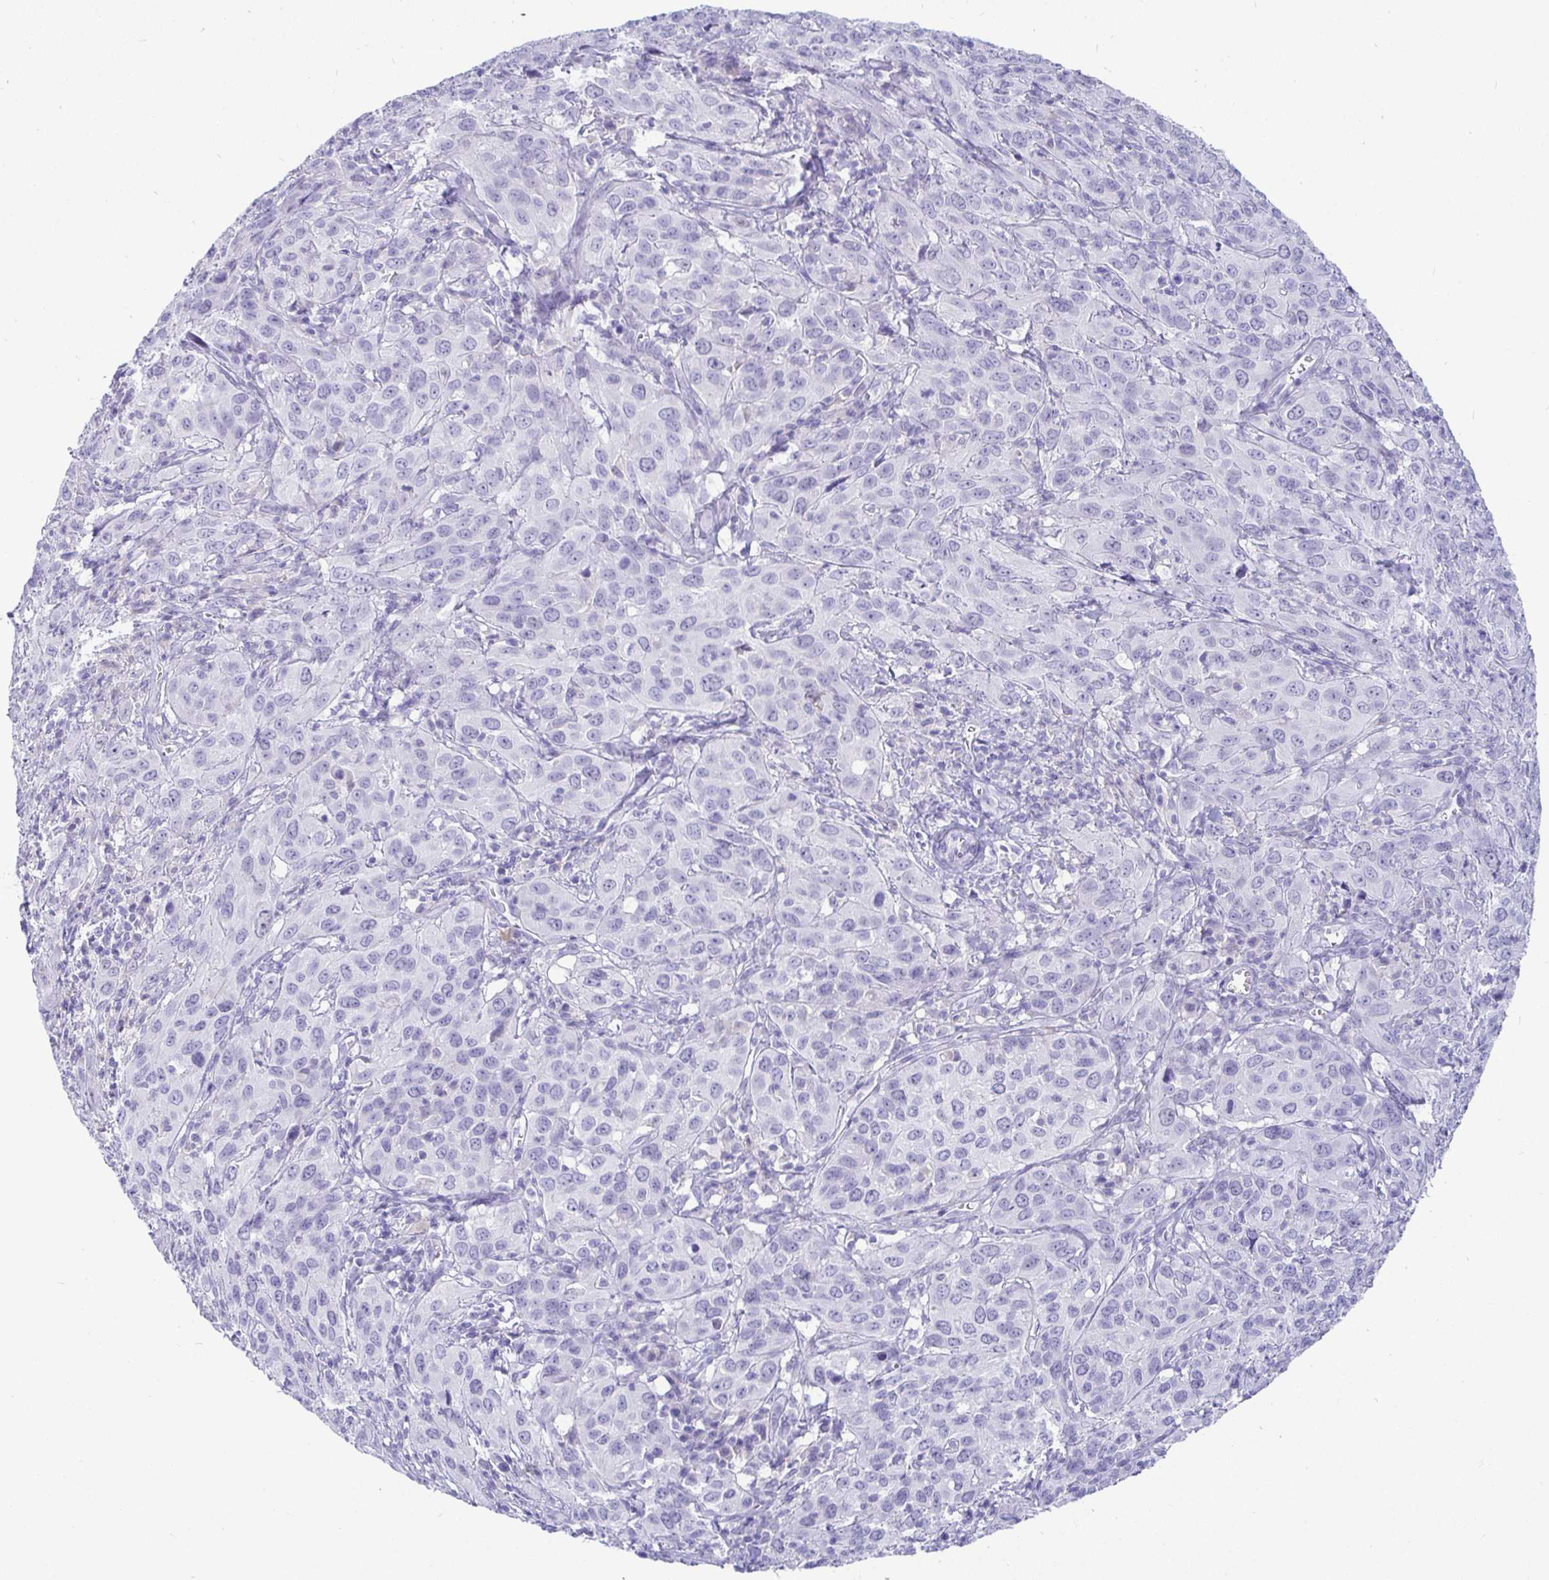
{"staining": {"intensity": "negative", "quantity": "none", "location": "none"}, "tissue": "cervical cancer", "cell_type": "Tumor cells", "image_type": "cancer", "snomed": [{"axis": "morphology", "description": "Normal tissue, NOS"}, {"axis": "morphology", "description": "Squamous cell carcinoma, NOS"}, {"axis": "topography", "description": "Cervix"}], "caption": "This is a micrograph of immunohistochemistry (IHC) staining of cervical cancer, which shows no staining in tumor cells.", "gene": "TMEM241", "patient": {"sex": "female", "age": 51}}